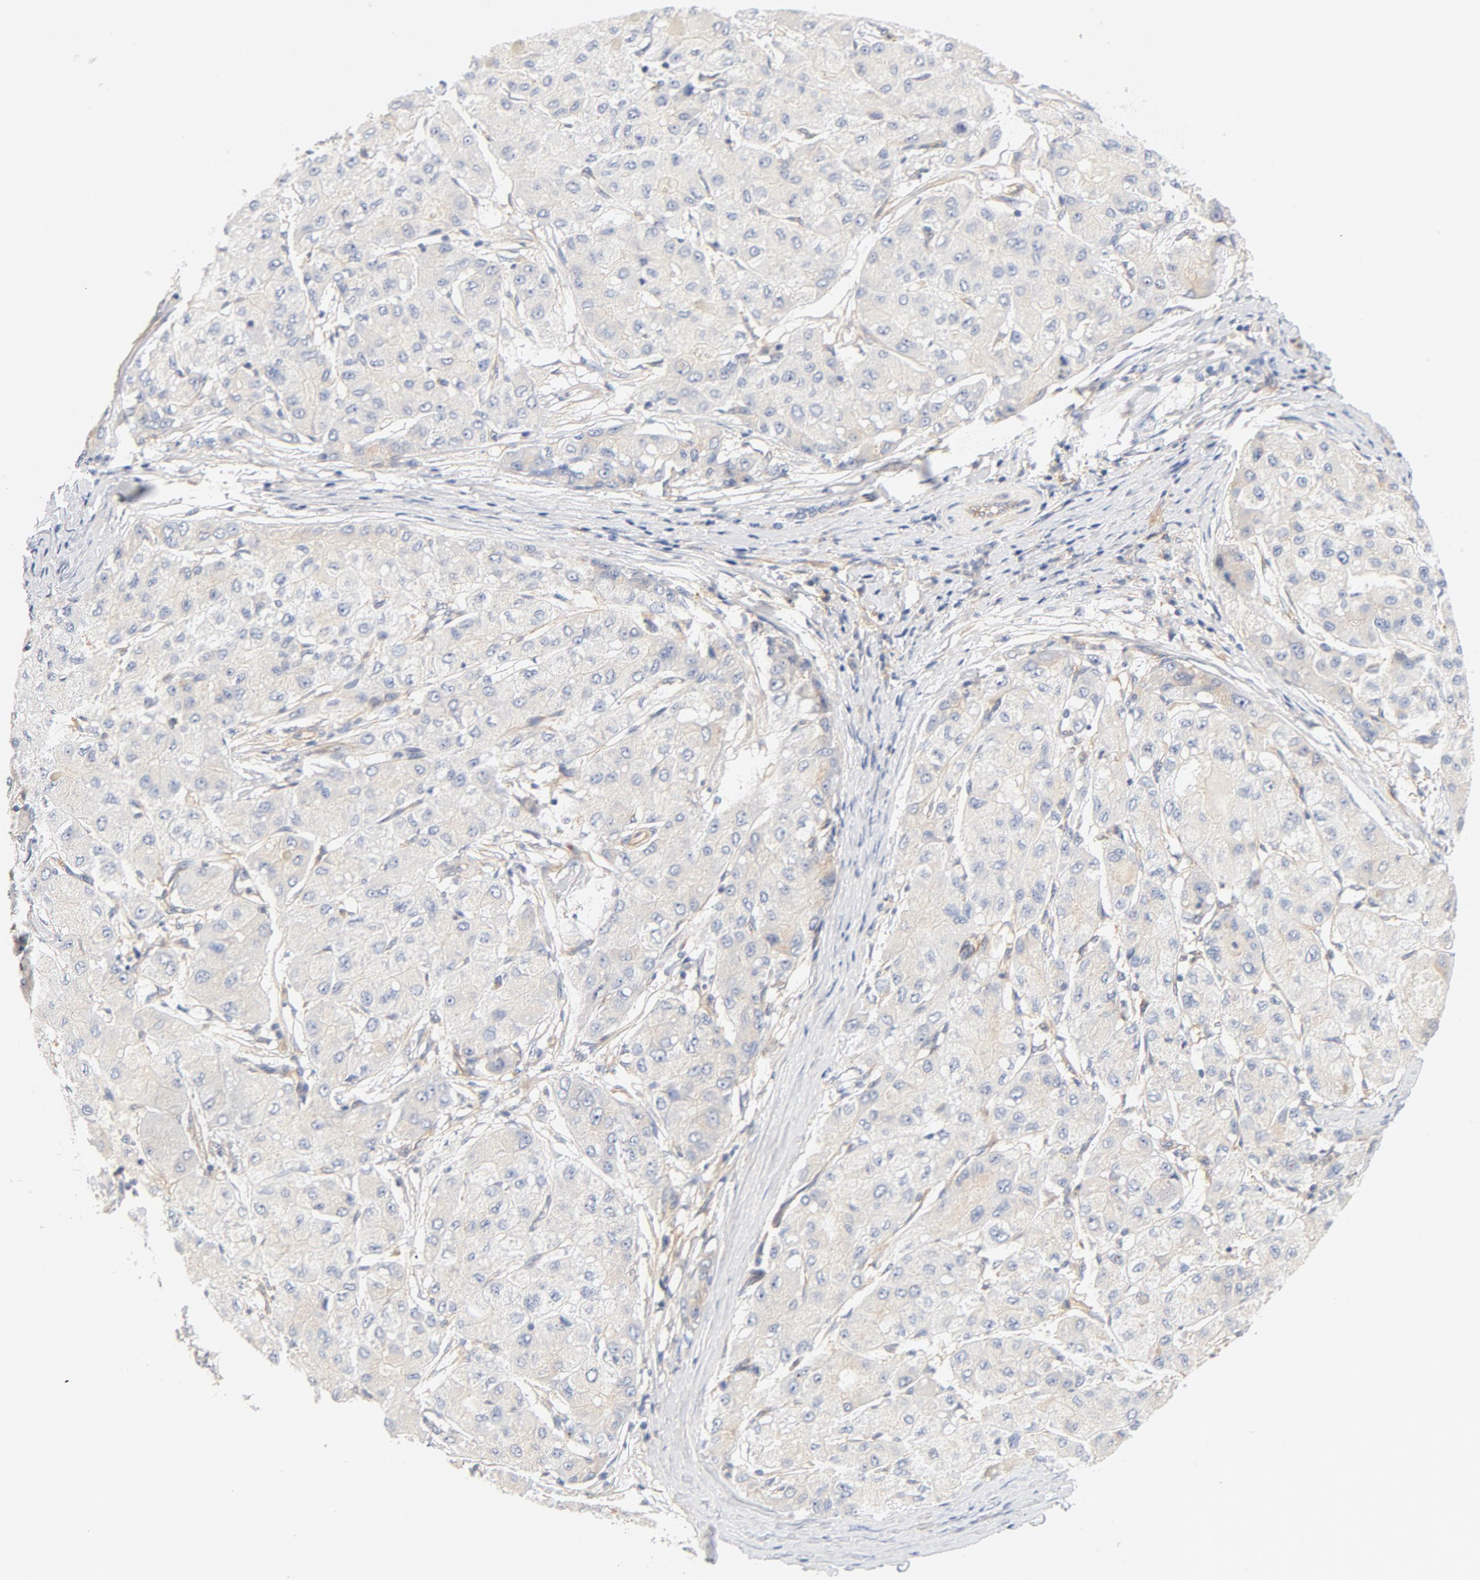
{"staining": {"intensity": "weak", "quantity": ">75%", "location": "cytoplasmic/membranous"}, "tissue": "liver cancer", "cell_type": "Tumor cells", "image_type": "cancer", "snomed": [{"axis": "morphology", "description": "Carcinoma, Hepatocellular, NOS"}, {"axis": "topography", "description": "Liver"}], "caption": "Protein analysis of liver cancer (hepatocellular carcinoma) tissue exhibits weak cytoplasmic/membranous positivity in about >75% of tumor cells.", "gene": "DYNC1H1", "patient": {"sex": "male", "age": 80}}